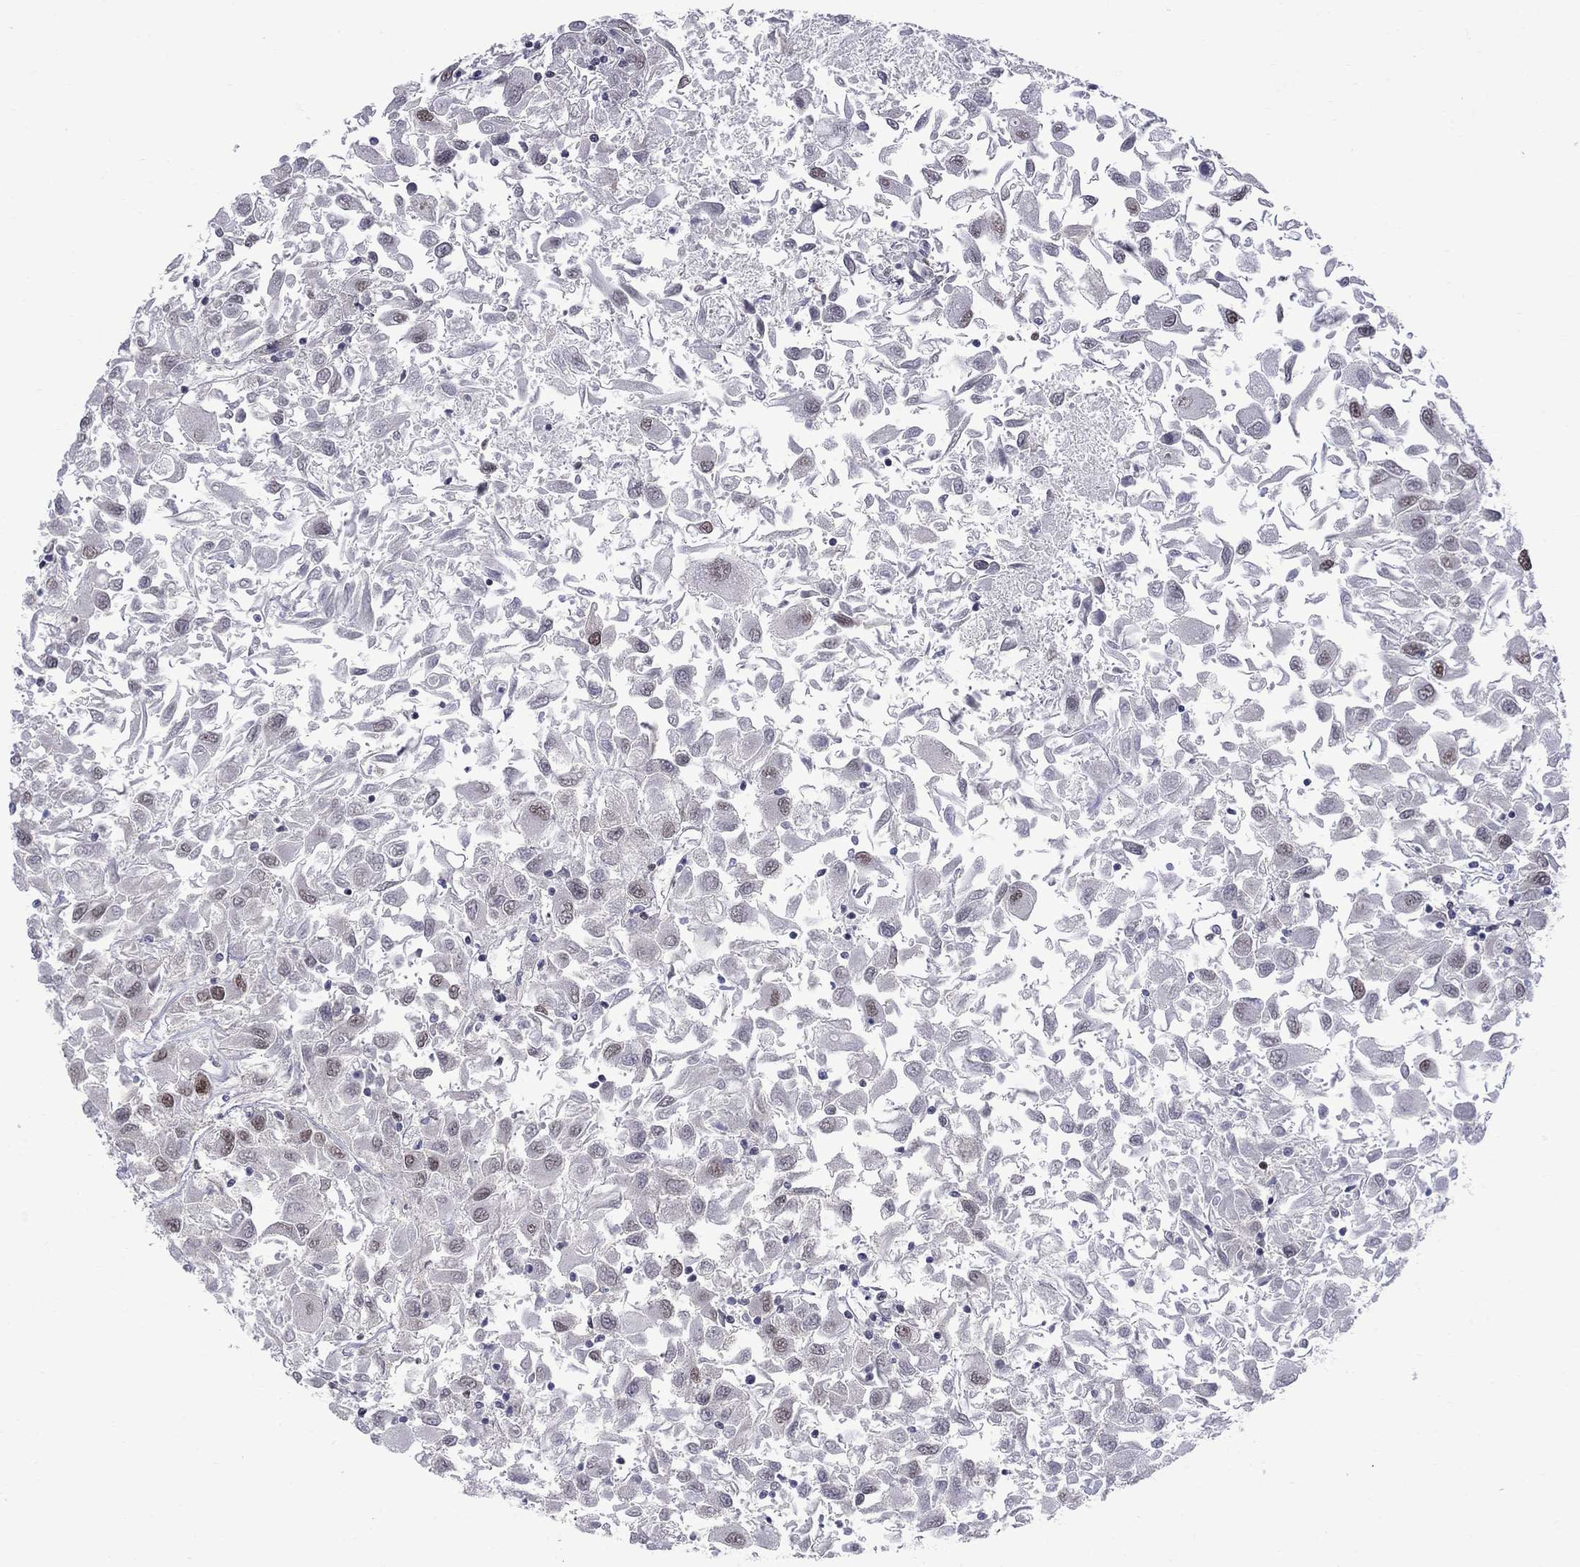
{"staining": {"intensity": "moderate", "quantity": "<25%", "location": "nuclear"}, "tissue": "renal cancer", "cell_type": "Tumor cells", "image_type": "cancer", "snomed": [{"axis": "morphology", "description": "Adenocarcinoma, NOS"}, {"axis": "topography", "description": "Kidney"}], "caption": "A brown stain highlights moderate nuclear staining of a protein in human adenocarcinoma (renal) tumor cells.", "gene": "MED25", "patient": {"sex": "female", "age": 76}}